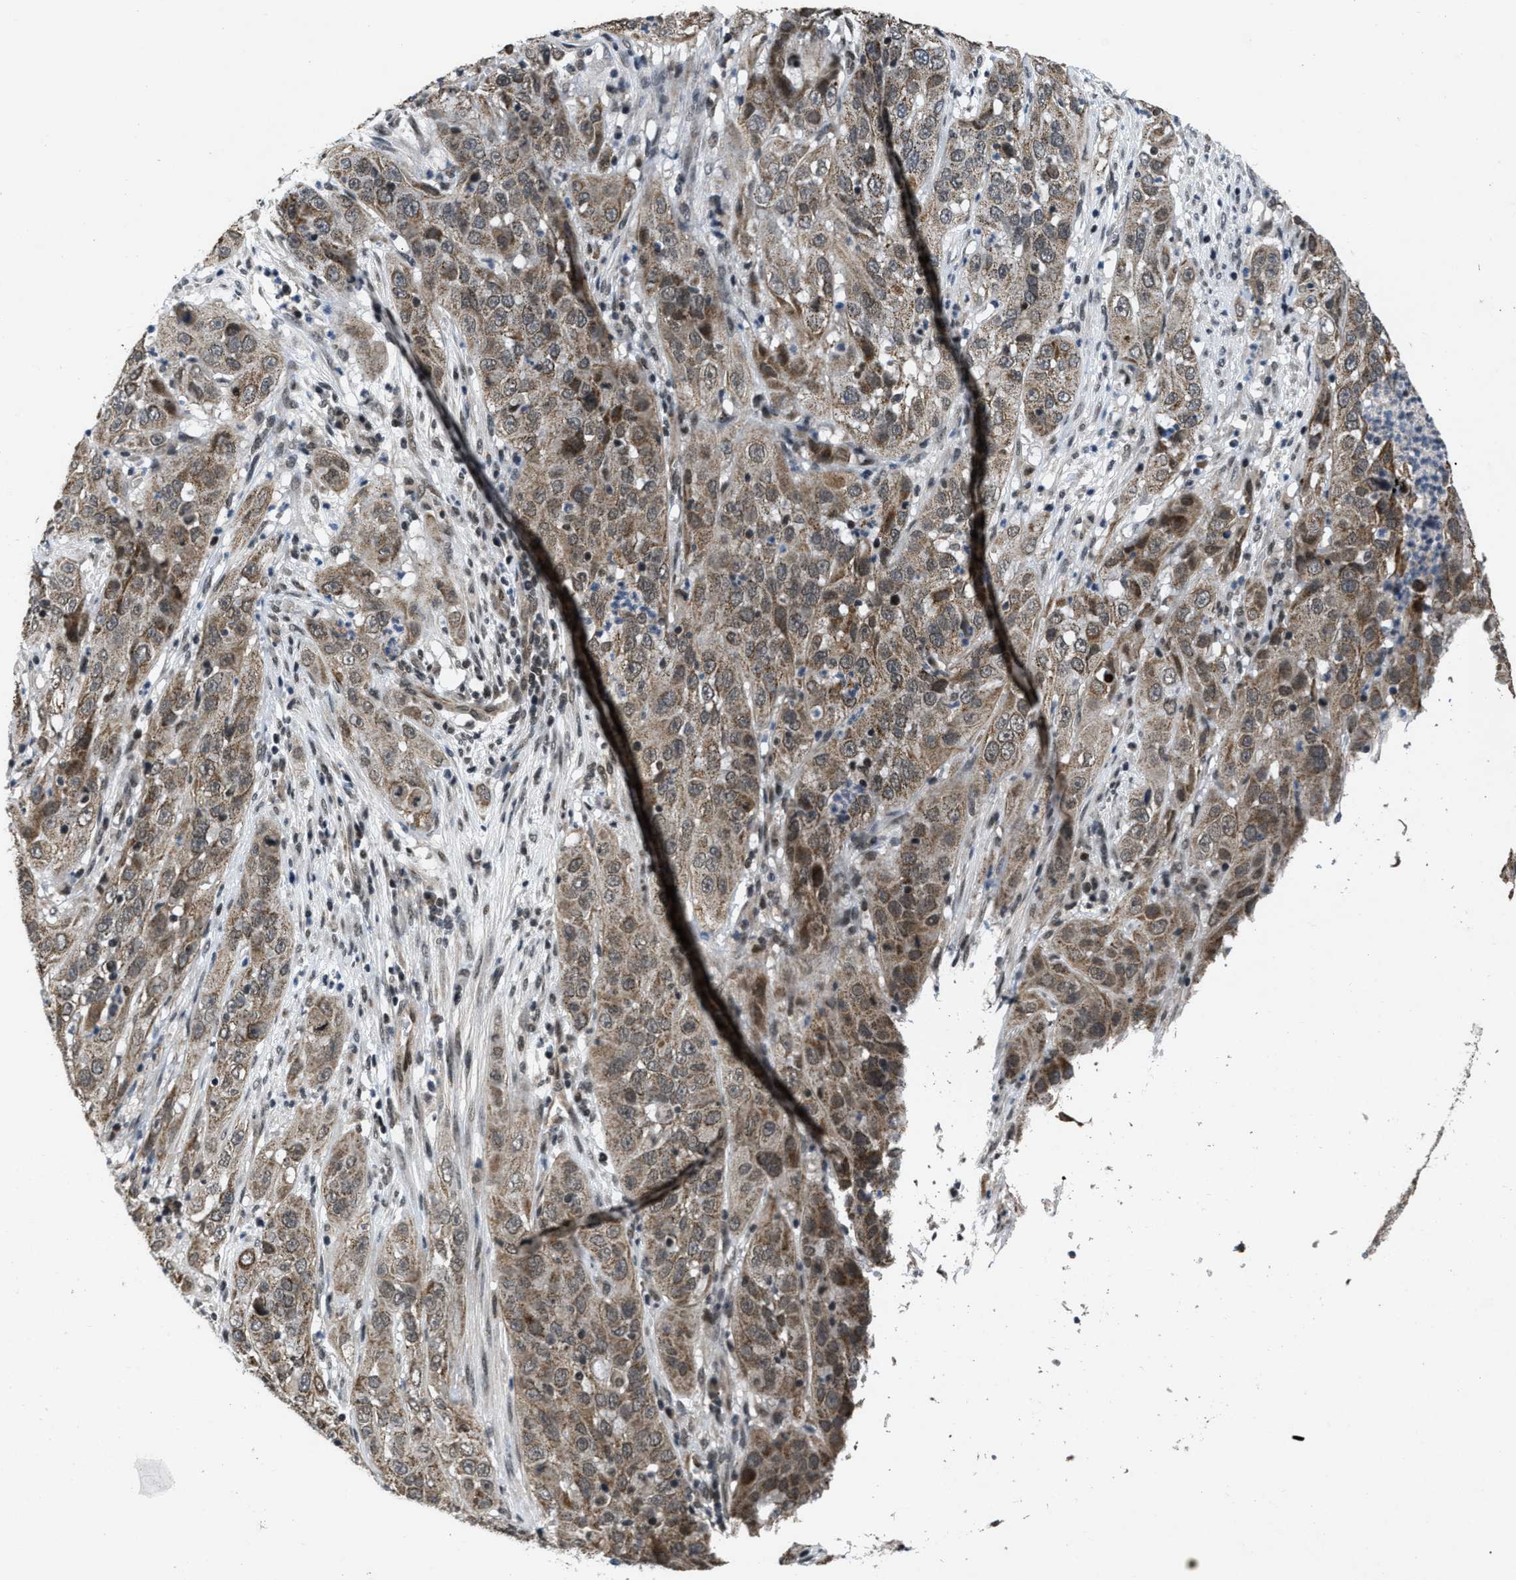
{"staining": {"intensity": "moderate", "quantity": ">75%", "location": "cytoplasmic/membranous"}, "tissue": "cervical cancer", "cell_type": "Tumor cells", "image_type": "cancer", "snomed": [{"axis": "morphology", "description": "Squamous cell carcinoma, NOS"}, {"axis": "topography", "description": "Cervix"}], "caption": "This is a micrograph of IHC staining of cervical cancer (squamous cell carcinoma), which shows moderate positivity in the cytoplasmic/membranous of tumor cells.", "gene": "ZNHIT1", "patient": {"sex": "female", "age": 32}}